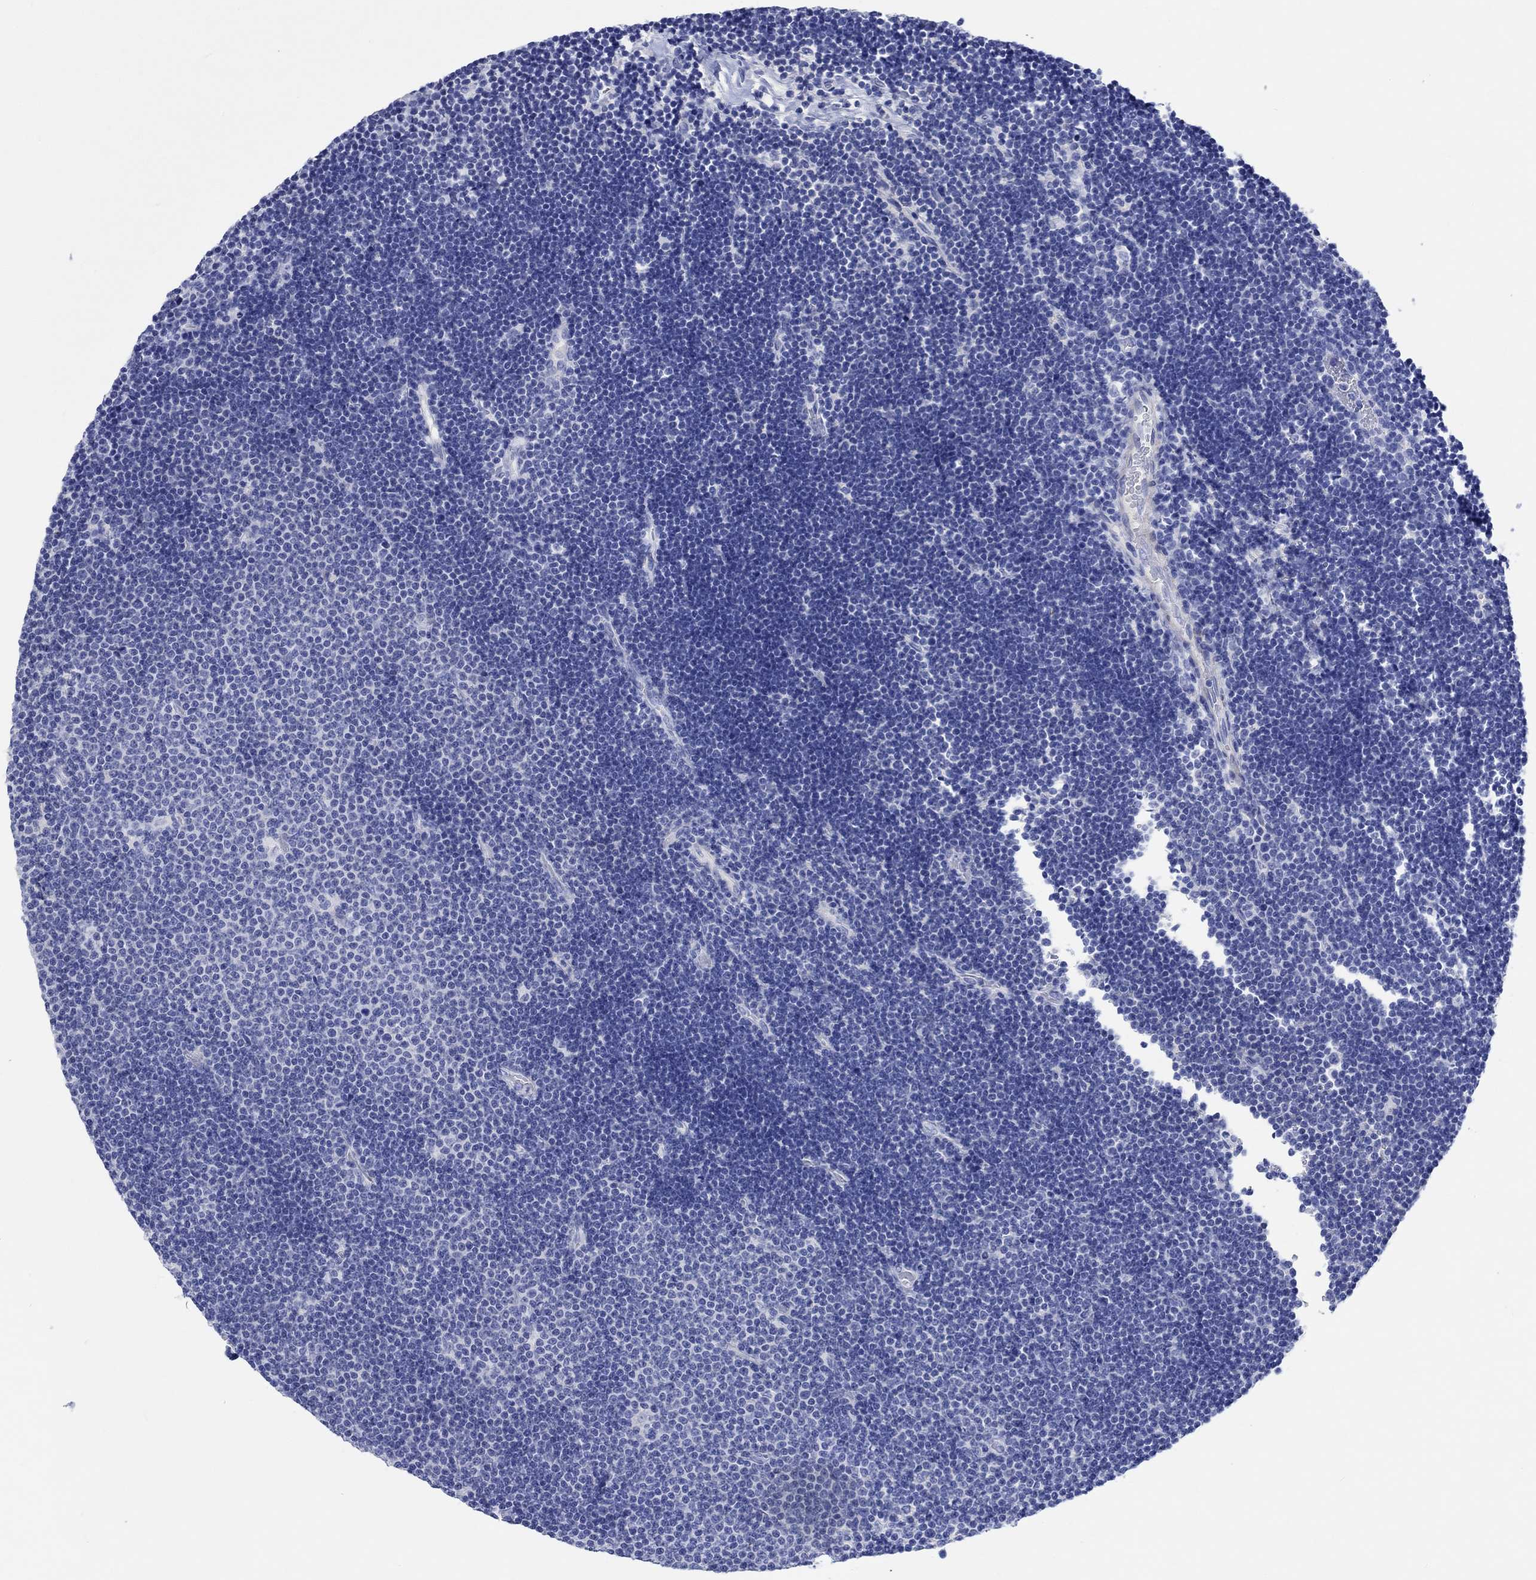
{"staining": {"intensity": "negative", "quantity": "none", "location": "none"}, "tissue": "lymphoma", "cell_type": "Tumor cells", "image_type": "cancer", "snomed": [{"axis": "morphology", "description": "Malignant lymphoma, non-Hodgkin's type, Low grade"}, {"axis": "topography", "description": "Brain"}], "caption": "Tumor cells show no significant staining in low-grade malignant lymphoma, non-Hodgkin's type.", "gene": "SHISA4", "patient": {"sex": "female", "age": 66}}